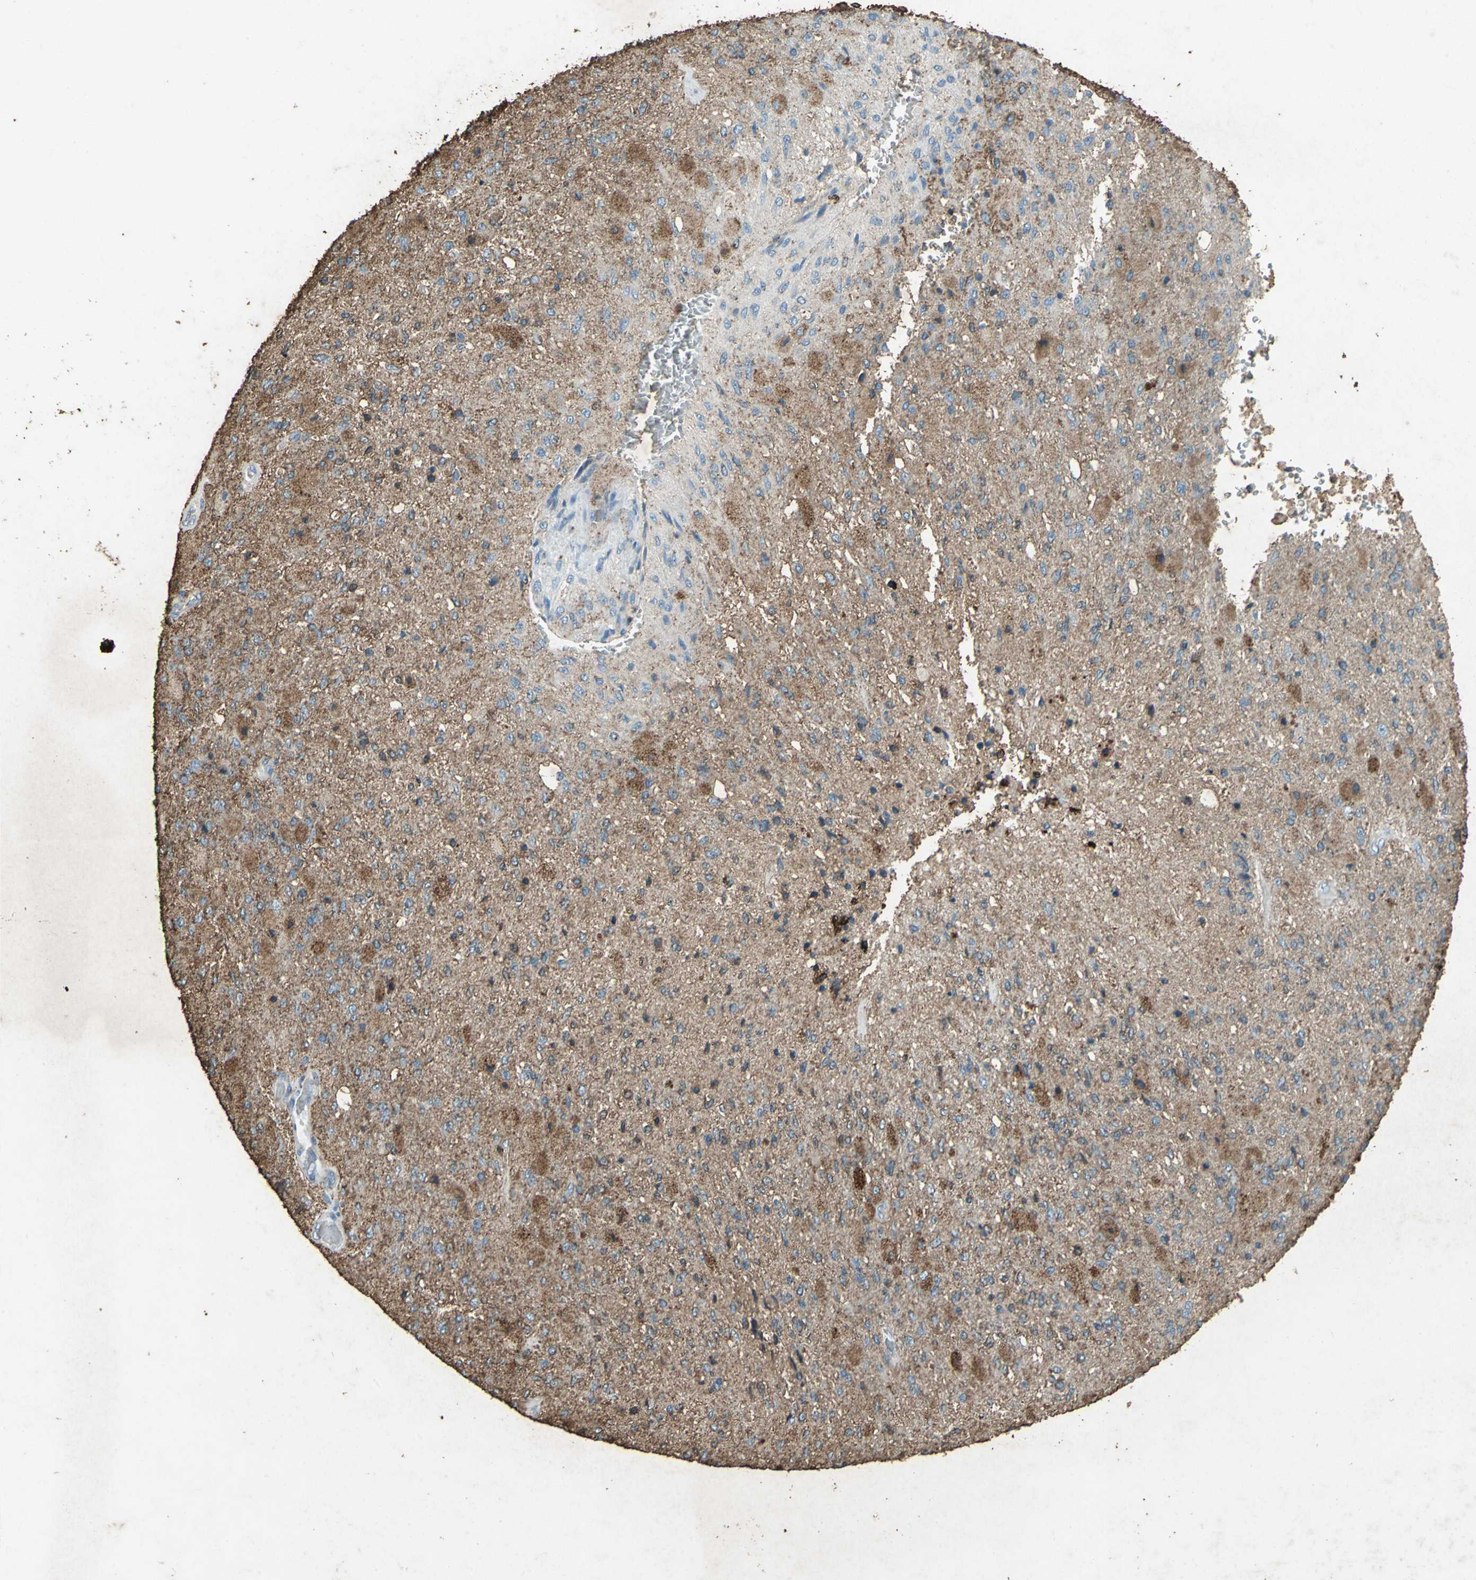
{"staining": {"intensity": "moderate", "quantity": "25%-75%", "location": "cytoplasmic/membranous"}, "tissue": "glioma", "cell_type": "Tumor cells", "image_type": "cancer", "snomed": [{"axis": "morphology", "description": "Normal tissue, NOS"}, {"axis": "morphology", "description": "Glioma, malignant, High grade"}, {"axis": "topography", "description": "Cerebral cortex"}], "caption": "Glioma tissue reveals moderate cytoplasmic/membranous expression in about 25%-75% of tumor cells, visualized by immunohistochemistry.", "gene": "CCR6", "patient": {"sex": "male", "age": 77}}